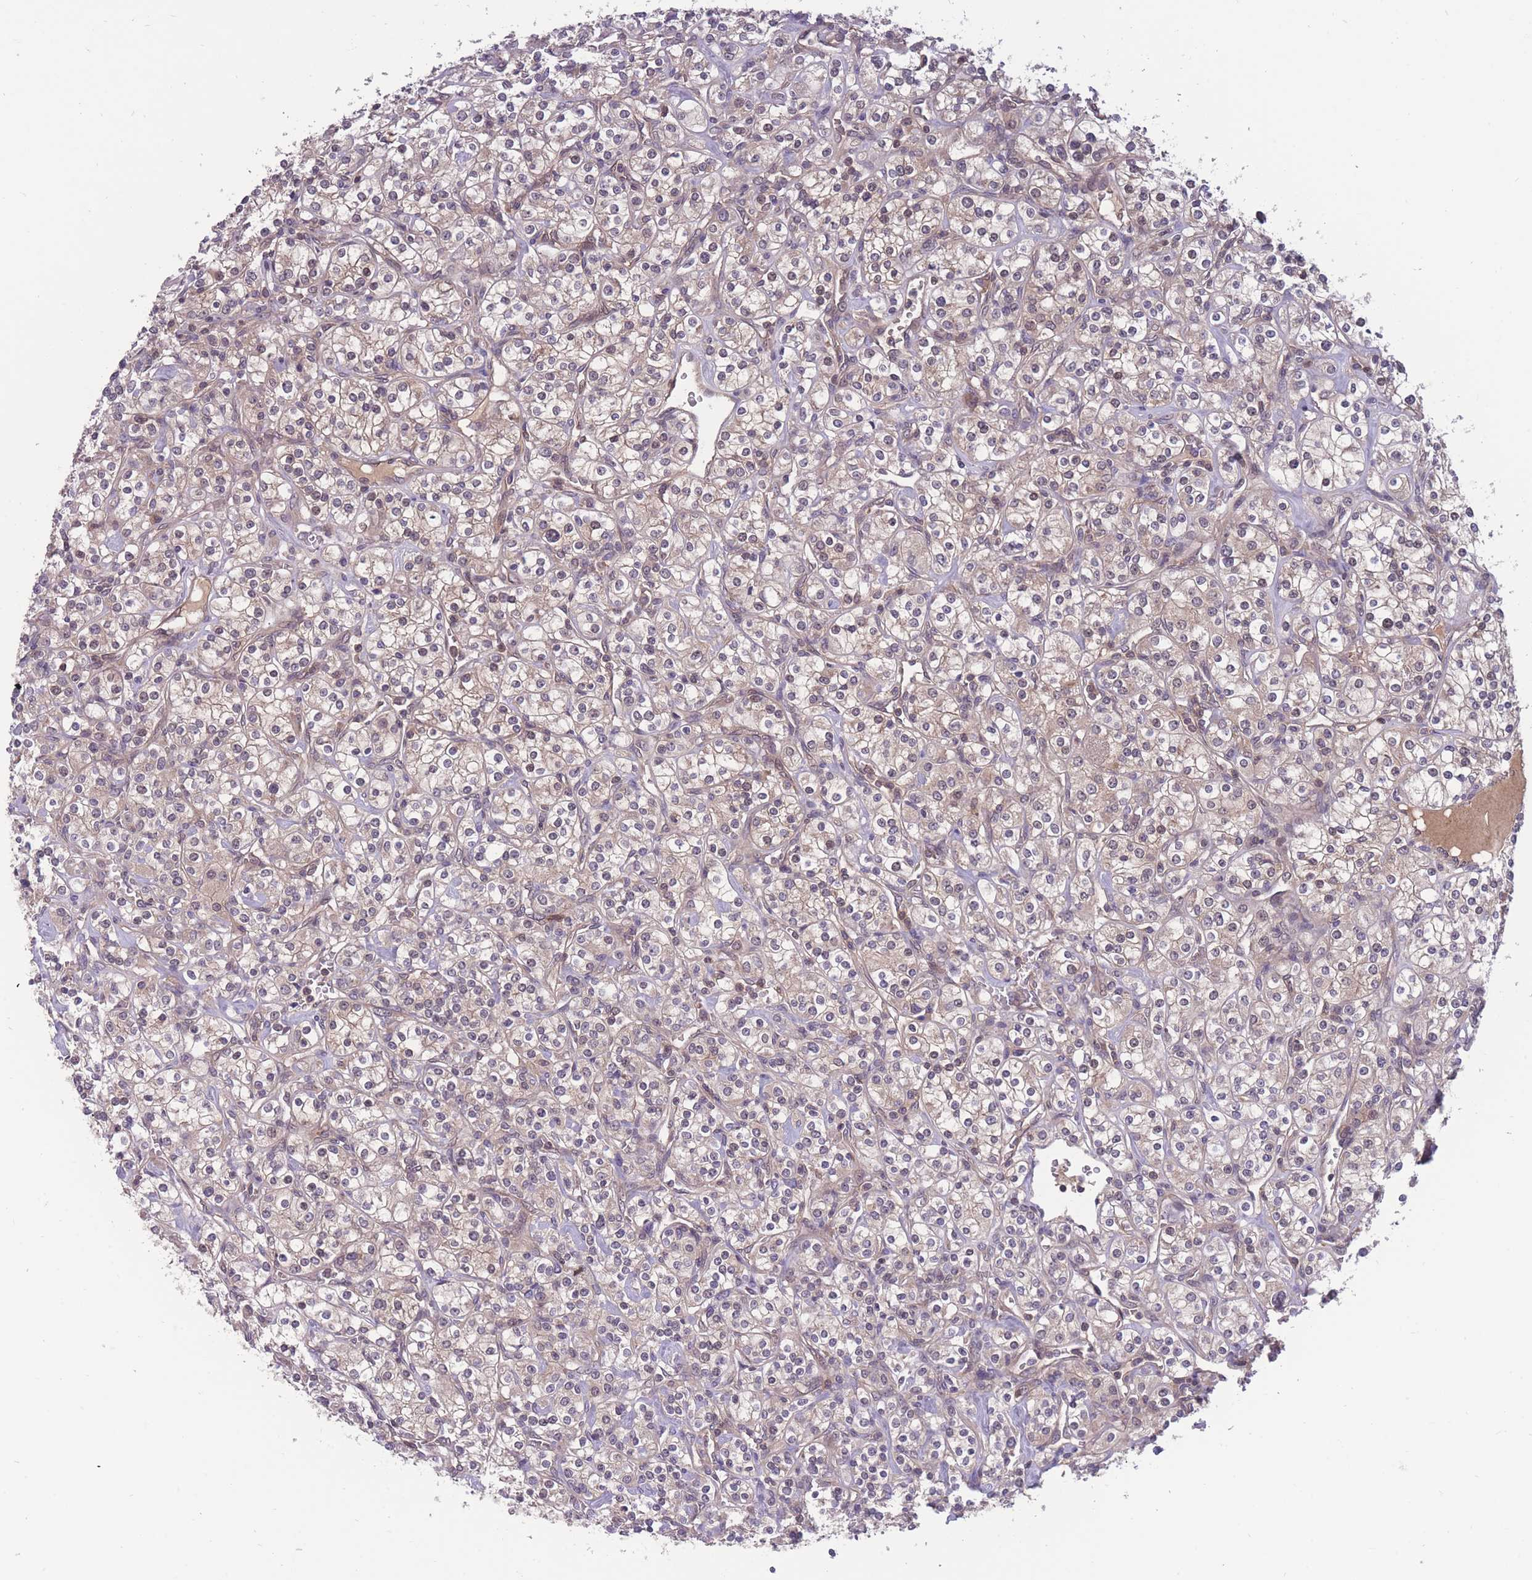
{"staining": {"intensity": "weak", "quantity": "<25%", "location": "cytoplasmic/membranous"}, "tissue": "renal cancer", "cell_type": "Tumor cells", "image_type": "cancer", "snomed": [{"axis": "morphology", "description": "Adenocarcinoma, NOS"}, {"axis": "topography", "description": "Kidney"}], "caption": "This is an immunohistochemistry (IHC) micrograph of renal cancer. There is no expression in tumor cells.", "gene": "UBE2N", "patient": {"sex": "male", "age": 77}}